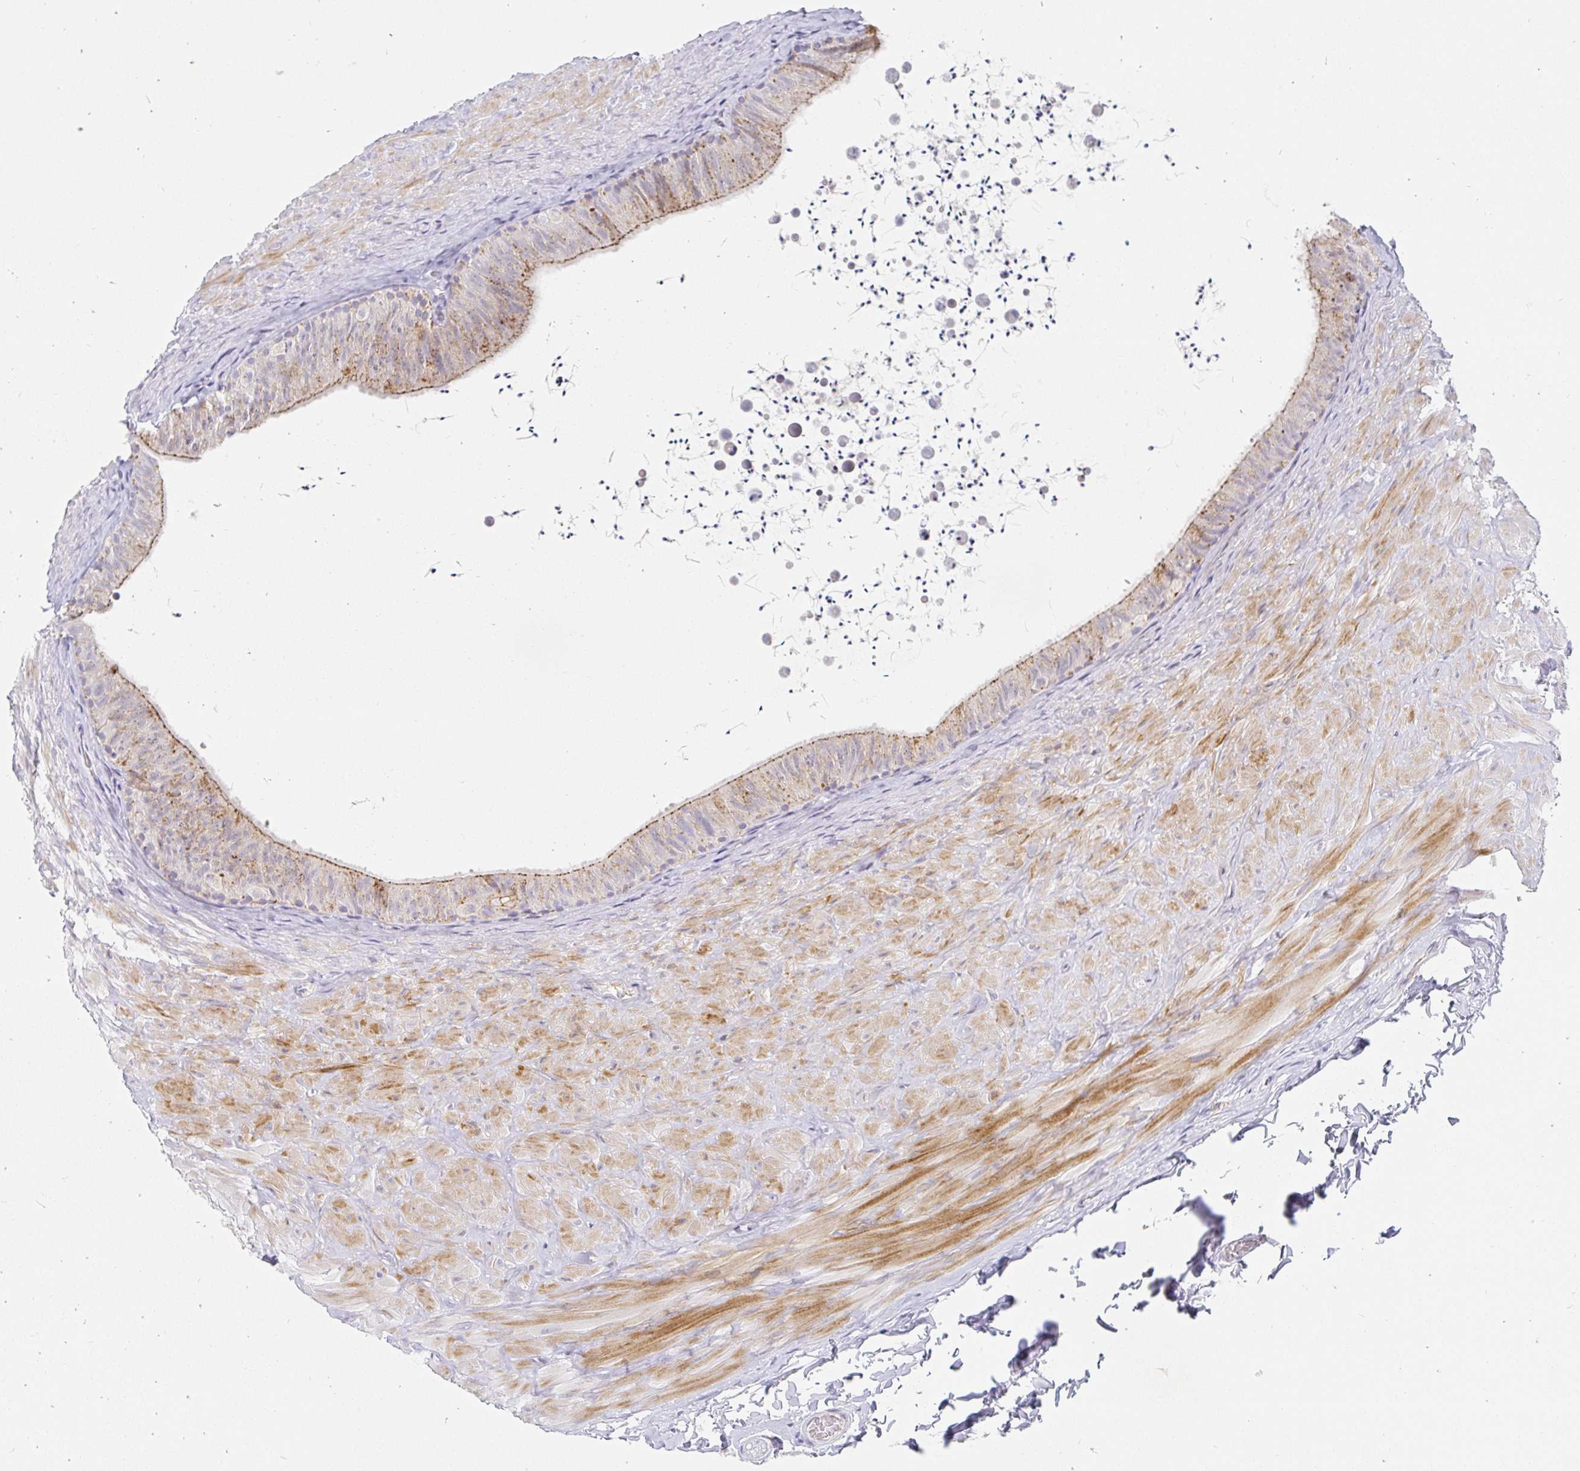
{"staining": {"intensity": "moderate", "quantity": "<25%", "location": "cytoplasmic/membranous"}, "tissue": "epididymis", "cell_type": "Glandular cells", "image_type": "normal", "snomed": [{"axis": "morphology", "description": "Normal tissue, NOS"}, {"axis": "topography", "description": "Epididymis, spermatic cord, NOS"}, {"axis": "topography", "description": "Epididymis"}], "caption": "This is an image of immunohistochemistry staining of benign epididymis, which shows moderate positivity in the cytoplasmic/membranous of glandular cells.", "gene": "PDX1", "patient": {"sex": "male", "age": 31}}